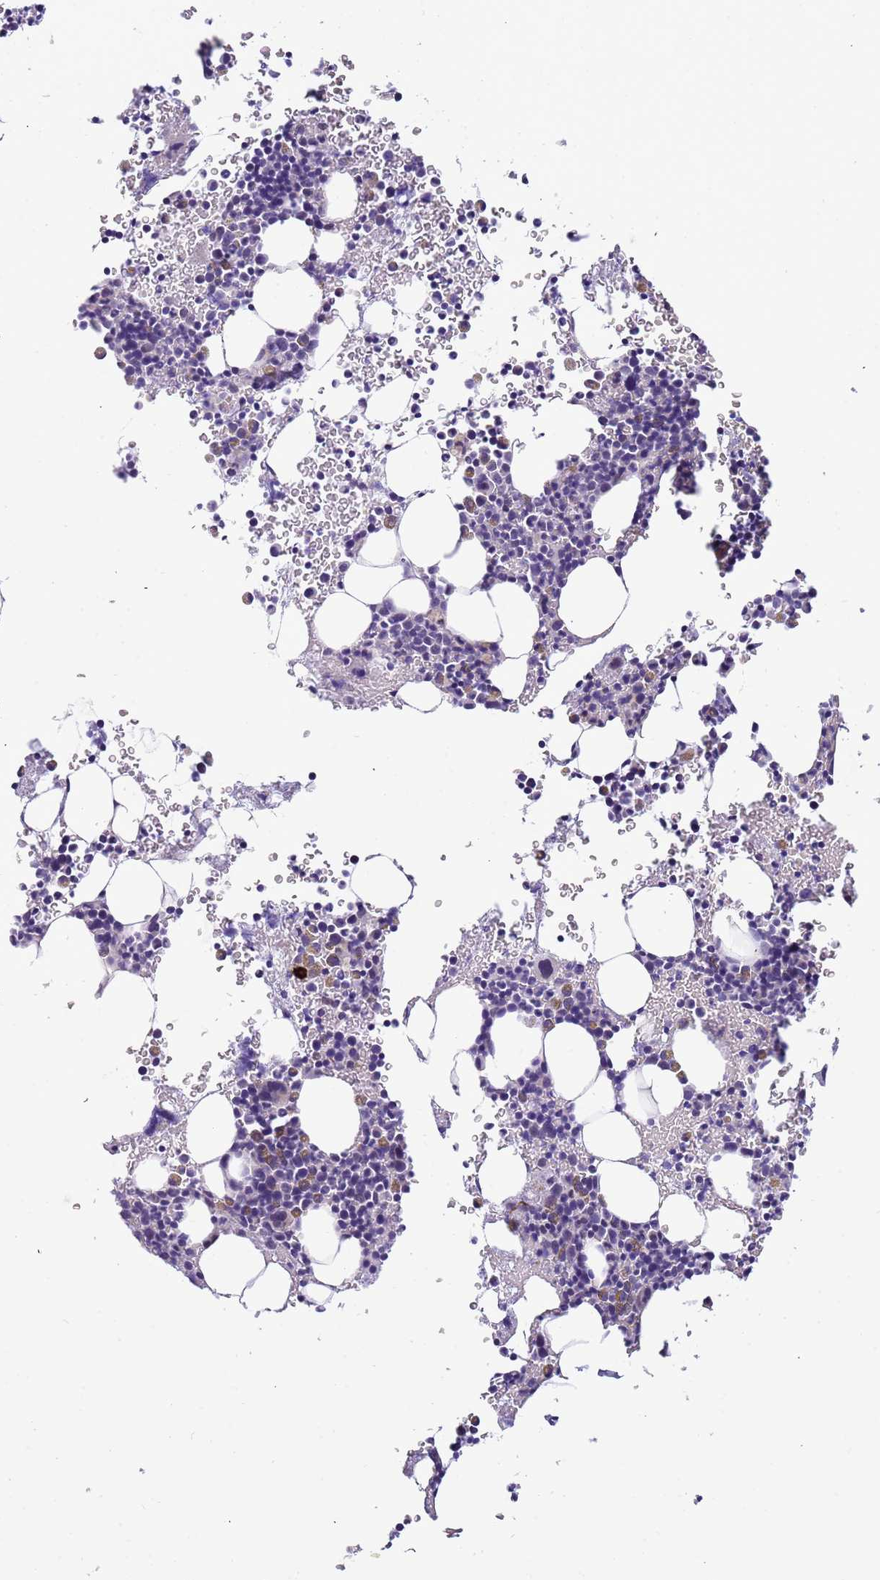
{"staining": {"intensity": "negative", "quantity": "none", "location": "none"}, "tissue": "bone marrow", "cell_type": "Hematopoietic cells", "image_type": "normal", "snomed": [{"axis": "morphology", "description": "Normal tissue, NOS"}, {"axis": "topography", "description": "Bone marrow"}], "caption": "Immunohistochemistry (IHC) histopathology image of normal bone marrow stained for a protein (brown), which reveals no staining in hematopoietic cells. (Stains: DAB IHC with hematoxylin counter stain, Microscopy: brightfield microscopy at high magnification).", "gene": "PLEKHH1", "patient": {"sex": "male", "age": 41}}